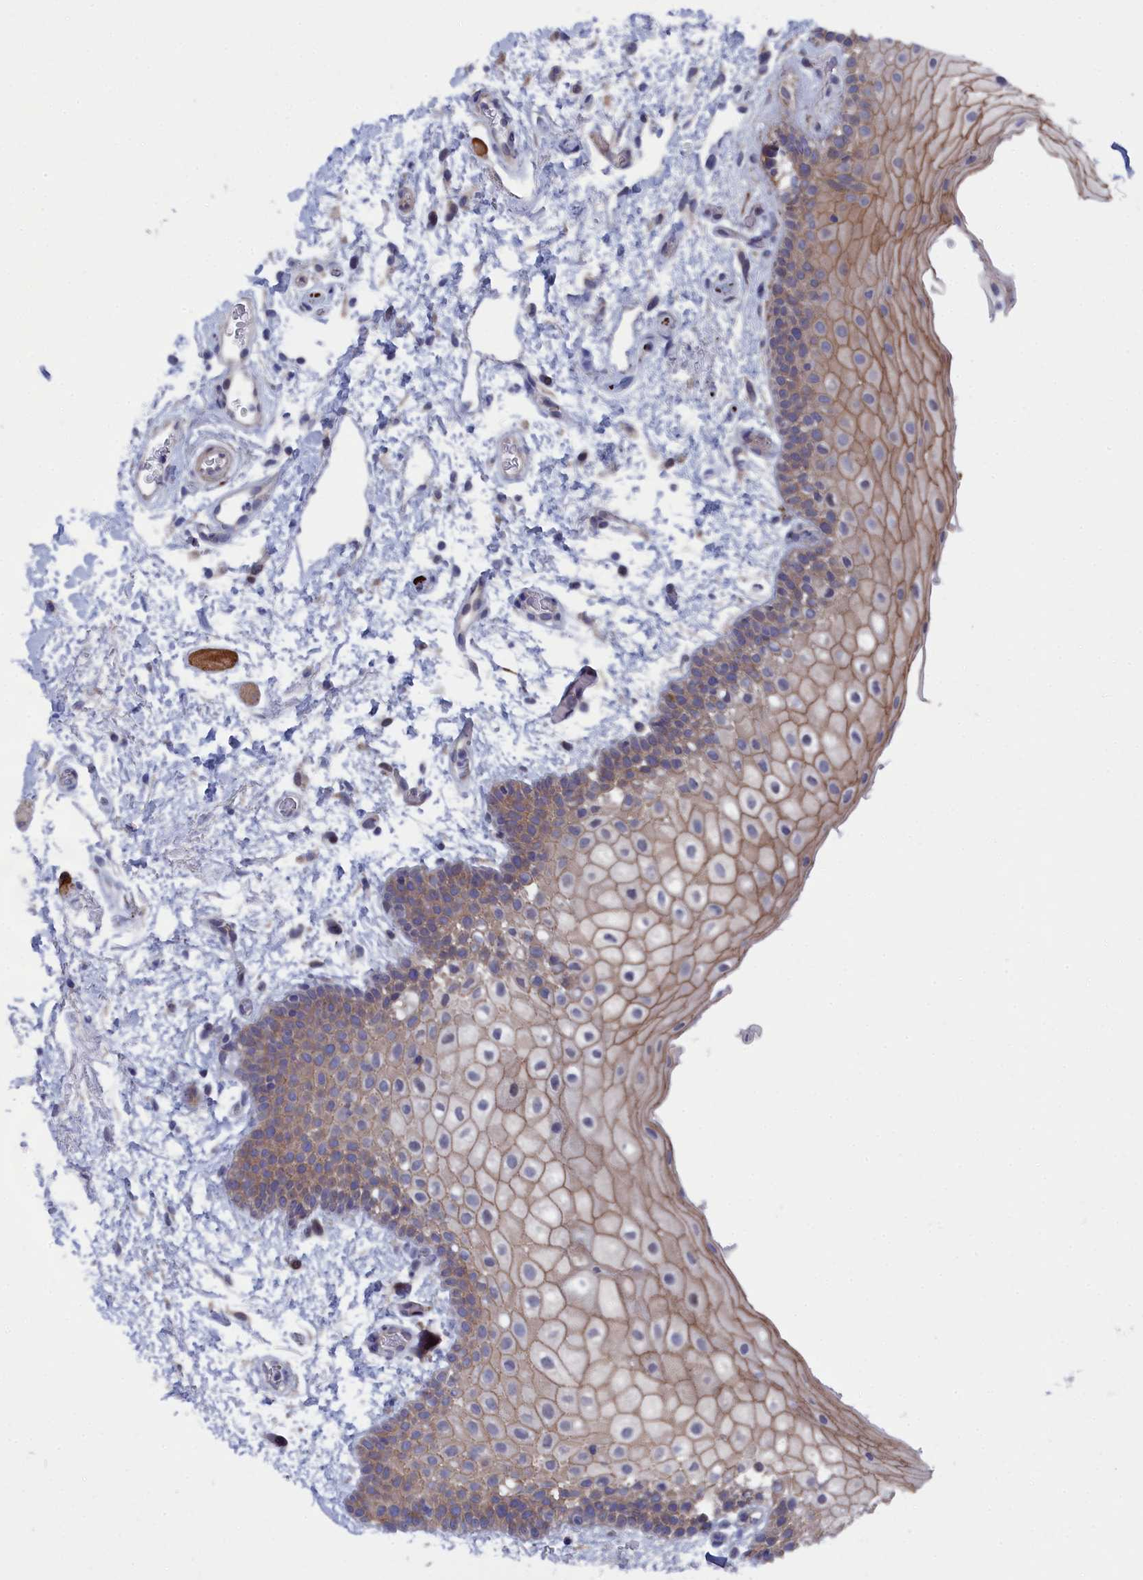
{"staining": {"intensity": "moderate", "quantity": "25%-75%", "location": "cytoplasmic/membranous"}, "tissue": "oral mucosa", "cell_type": "Squamous epithelial cells", "image_type": "normal", "snomed": [{"axis": "morphology", "description": "Normal tissue, NOS"}, {"axis": "topography", "description": "Oral tissue"}], "caption": "This is an image of immunohistochemistry (IHC) staining of unremarkable oral mucosa, which shows moderate positivity in the cytoplasmic/membranous of squamous epithelial cells.", "gene": "TMEM161A", "patient": {"sex": "male", "age": 62}}